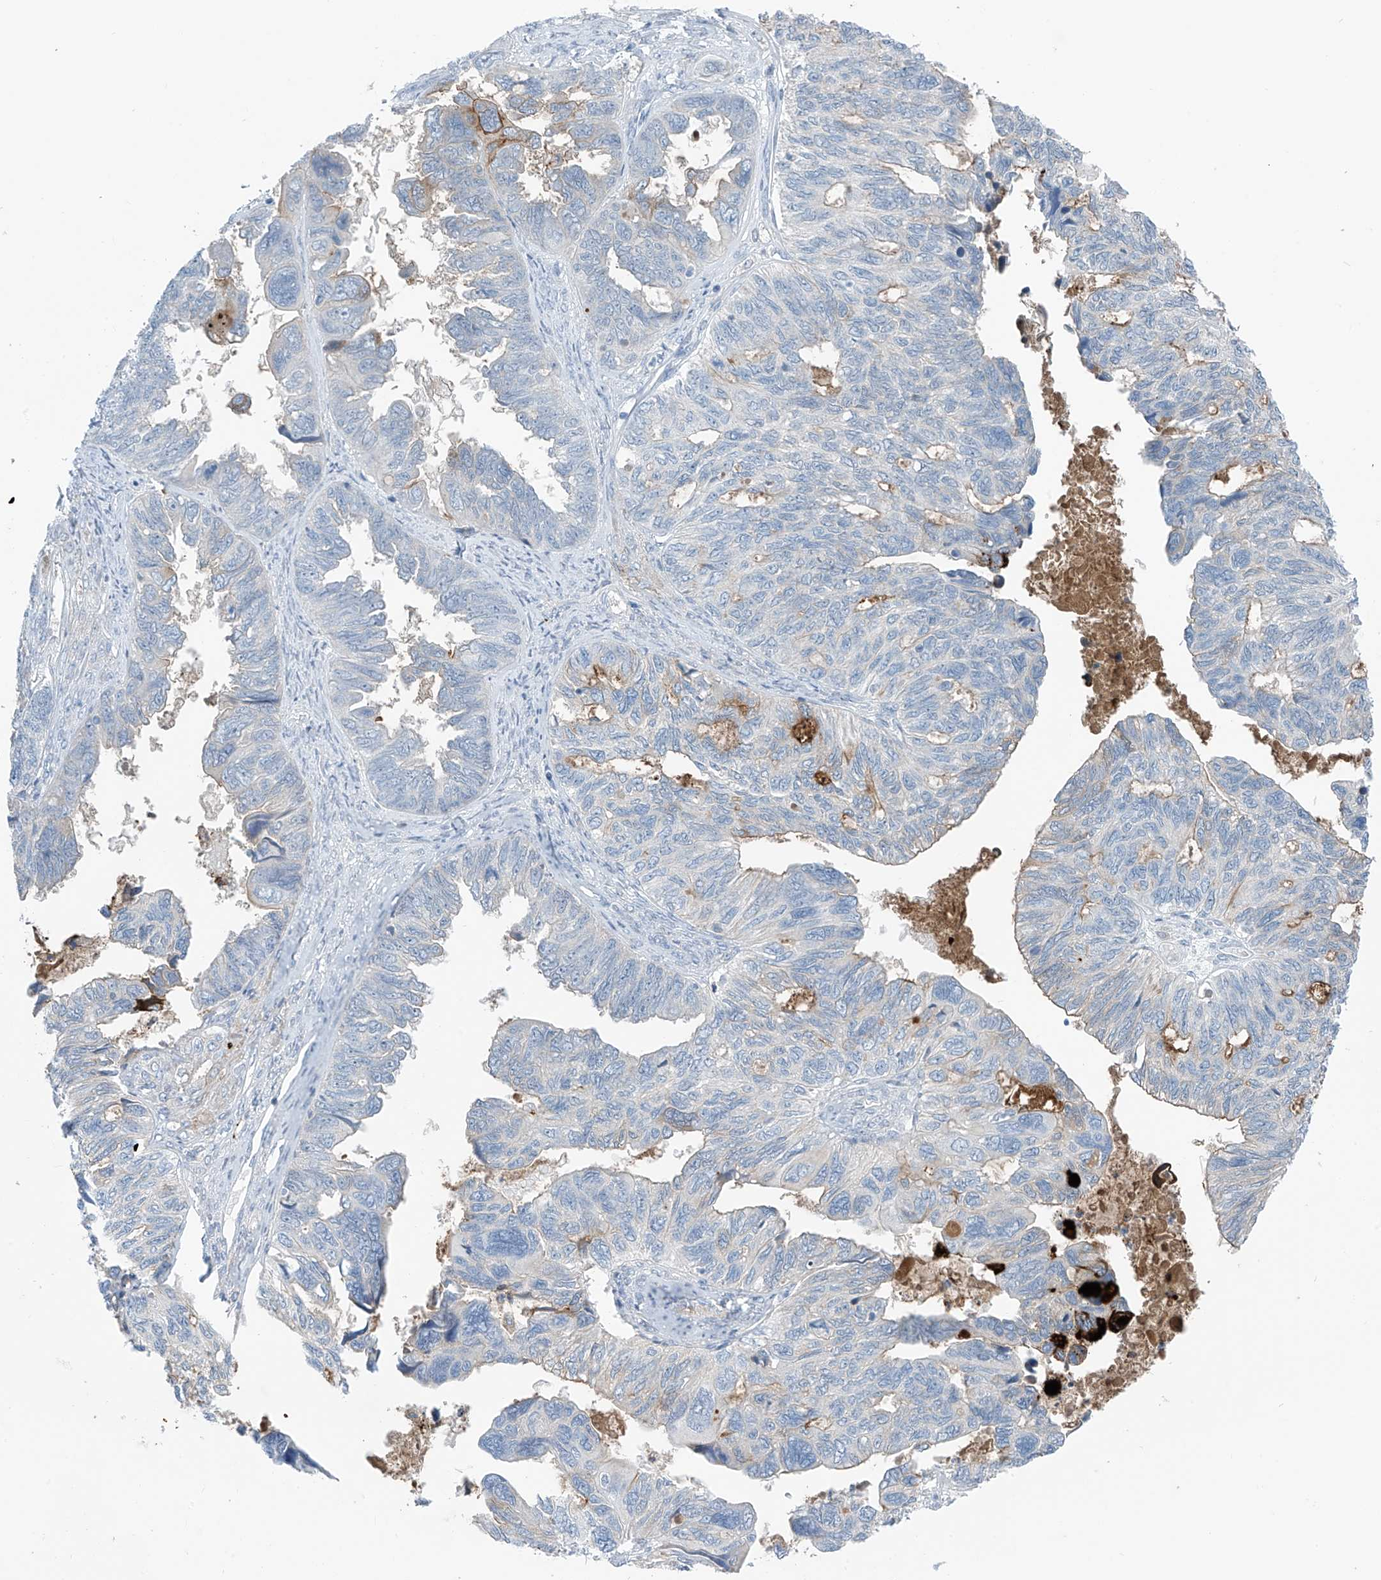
{"staining": {"intensity": "negative", "quantity": "none", "location": "none"}, "tissue": "ovarian cancer", "cell_type": "Tumor cells", "image_type": "cancer", "snomed": [{"axis": "morphology", "description": "Cystadenocarcinoma, serous, NOS"}, {"axis": "topography", "description": "Ovary"}], "caption": "This is an IHC photomicrograph of ovarian serous cystadenocarcinoma. There is no staining in tumor cells.", "gene": "ZNF793", "patient": {"sex": "female", "age": 79}}